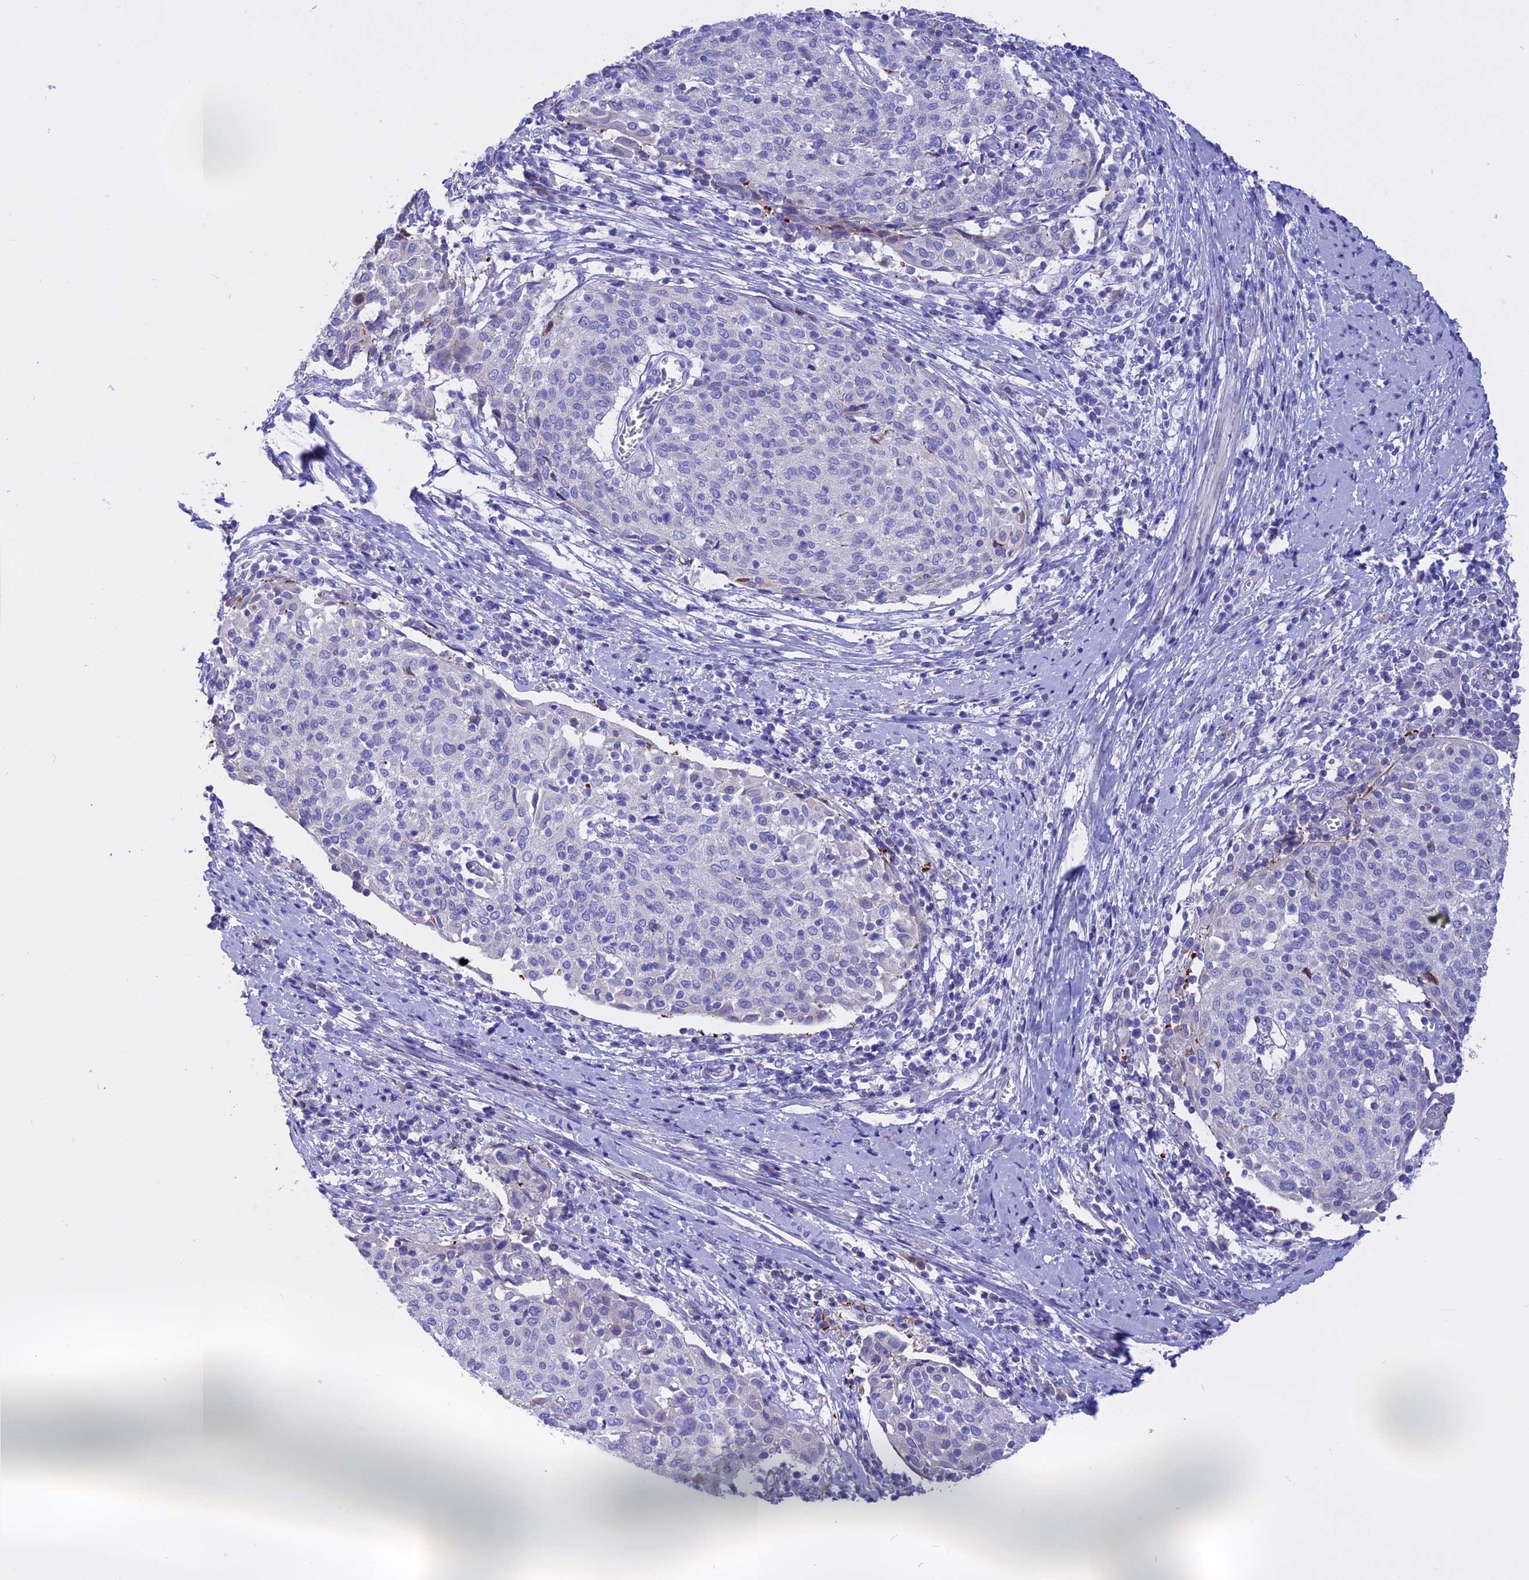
{"staining": {"intensity": "negative", "quantity": "none", "location": "none"}, "tissue": "cervical cancer", "cell_type": "Tumor cells", "image_type": "cancer", "snomed": [{"axis": "morphology", "description": "Squamous cell carcinoma, NOS"}, {"axis": "topography", "description": "Cervix"}], "caption": "Immunohistochemistry histopathology image of squamous cell carcinoma (cervical) stained for a protein (brown), which reveals no staining in tumor cells.", "gene": "TMEM138", "patient": {"sex": "female", "age": 52}}